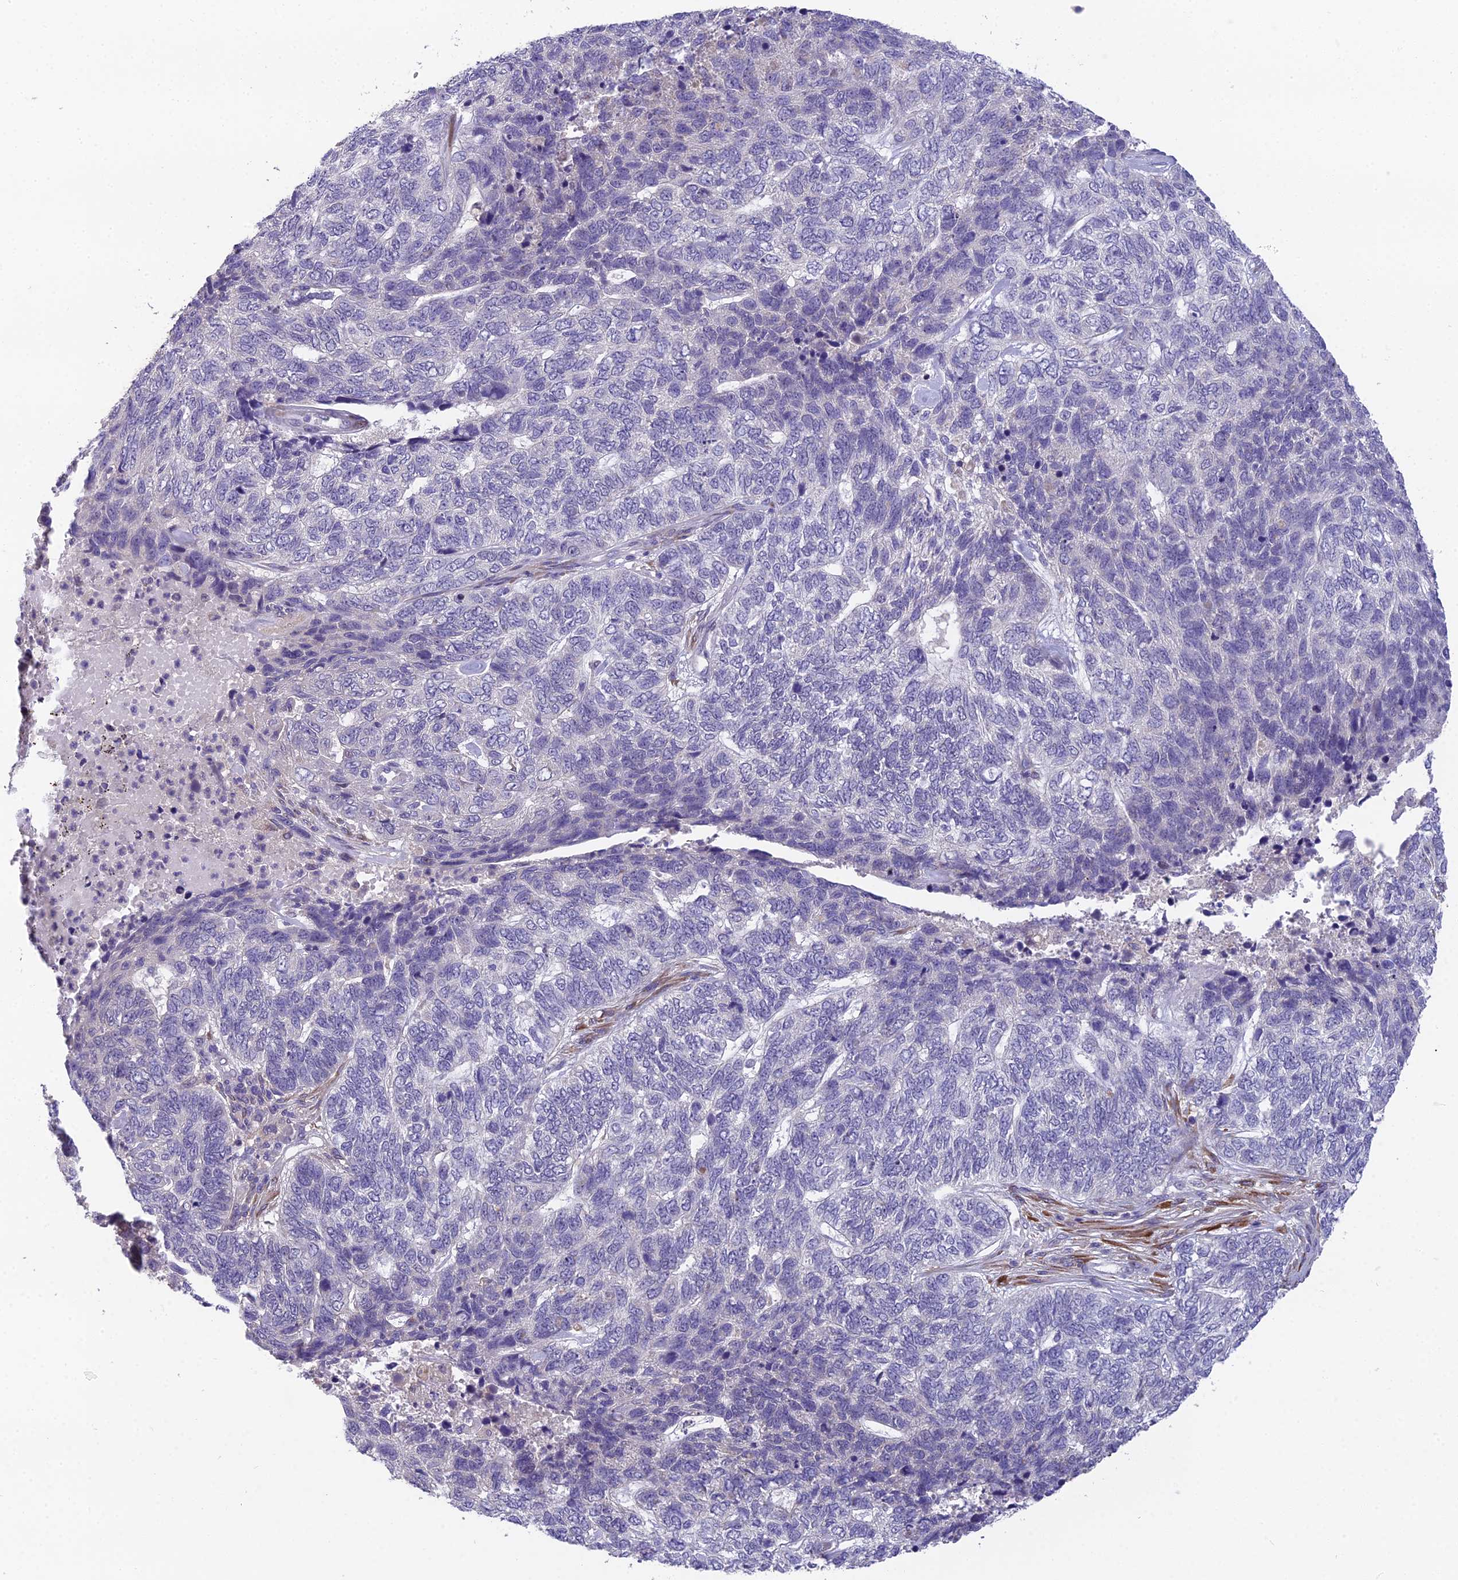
{"staining": {"intensity": "negative", "quantity": "none", "location": "none"}, "tissue": "skin cancer", "cell_type": "Tumor cells", "image_type": "cancer", "snomed": [{"axis": "morphology", "description": "Basal cell carcinoma"}, {"axis": "topography", "description": "Skin"}], "caption": "Tumor cells show no significant positivity in basal cell carcinoma (skin). The staining is performed using DAB (3,3'-diaminobenzidine) brown chromogen with nuclei counter-stained in using hematoxylin.", "gene": "PUS10", "patient": {"sex": "female", "age": 65}}